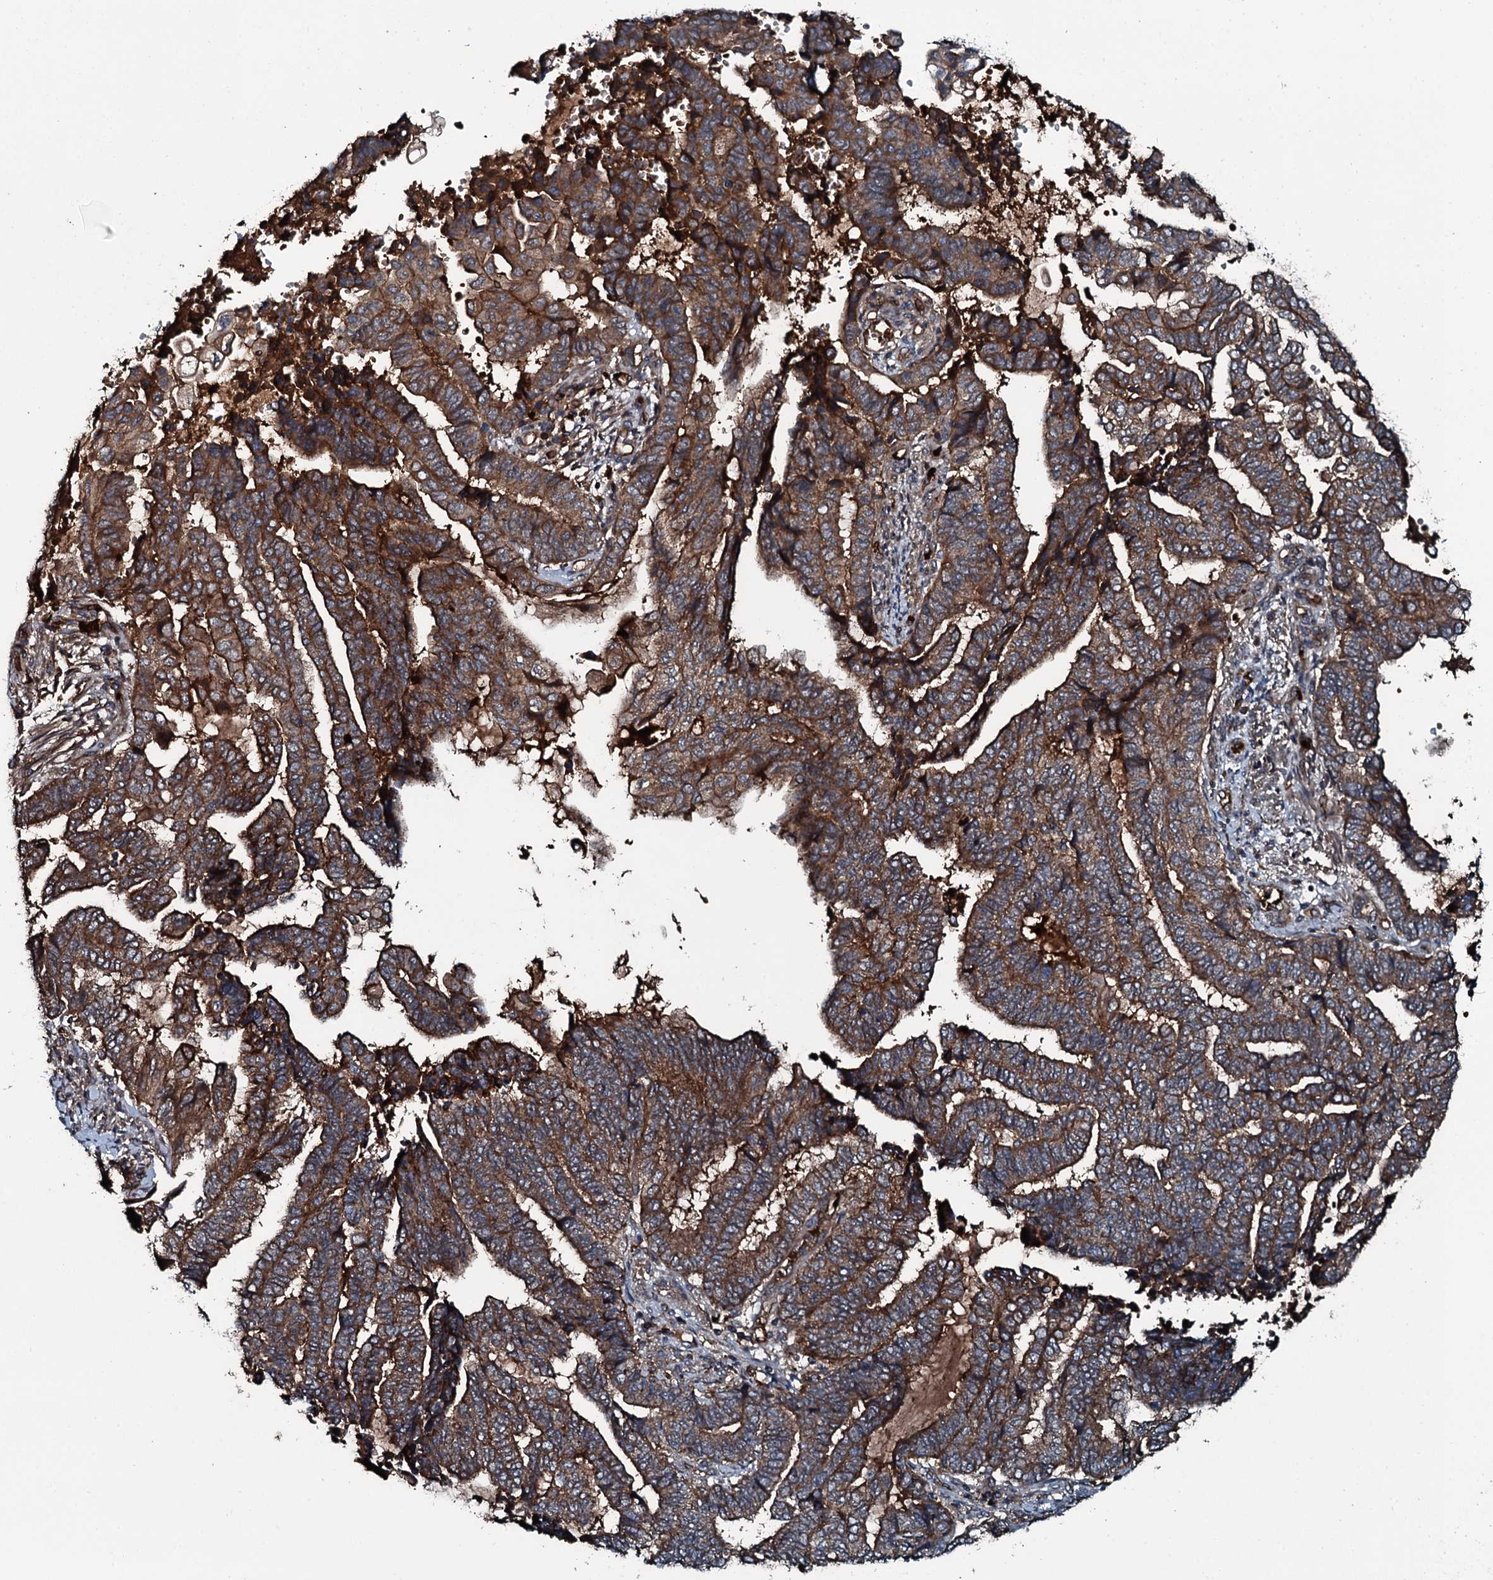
{"staining": {"intensity": "strong", "quantity": ">75%", "location": "cytoplasmic/membranous"}, "tissue": "endometrial cancer", "cell_type": "Tumor cells", "image_type": "cancer", "snomed": [{"axis": "morphology", "description": "Adenocarcinoma, NOS"}, {"axis": "topography", "description": "Uterus"}, {"axis": "topography", "description": "Endometrium"}], "caption": "DAB immunohistochemical staining of adenocarcinoma (endometrial) demonstrates strong cytoplasmic/membranous protein positivity in about >75% of tumor cells.", "gene": "TRIM7", "patient": {"sex": "female", "age": 70}}